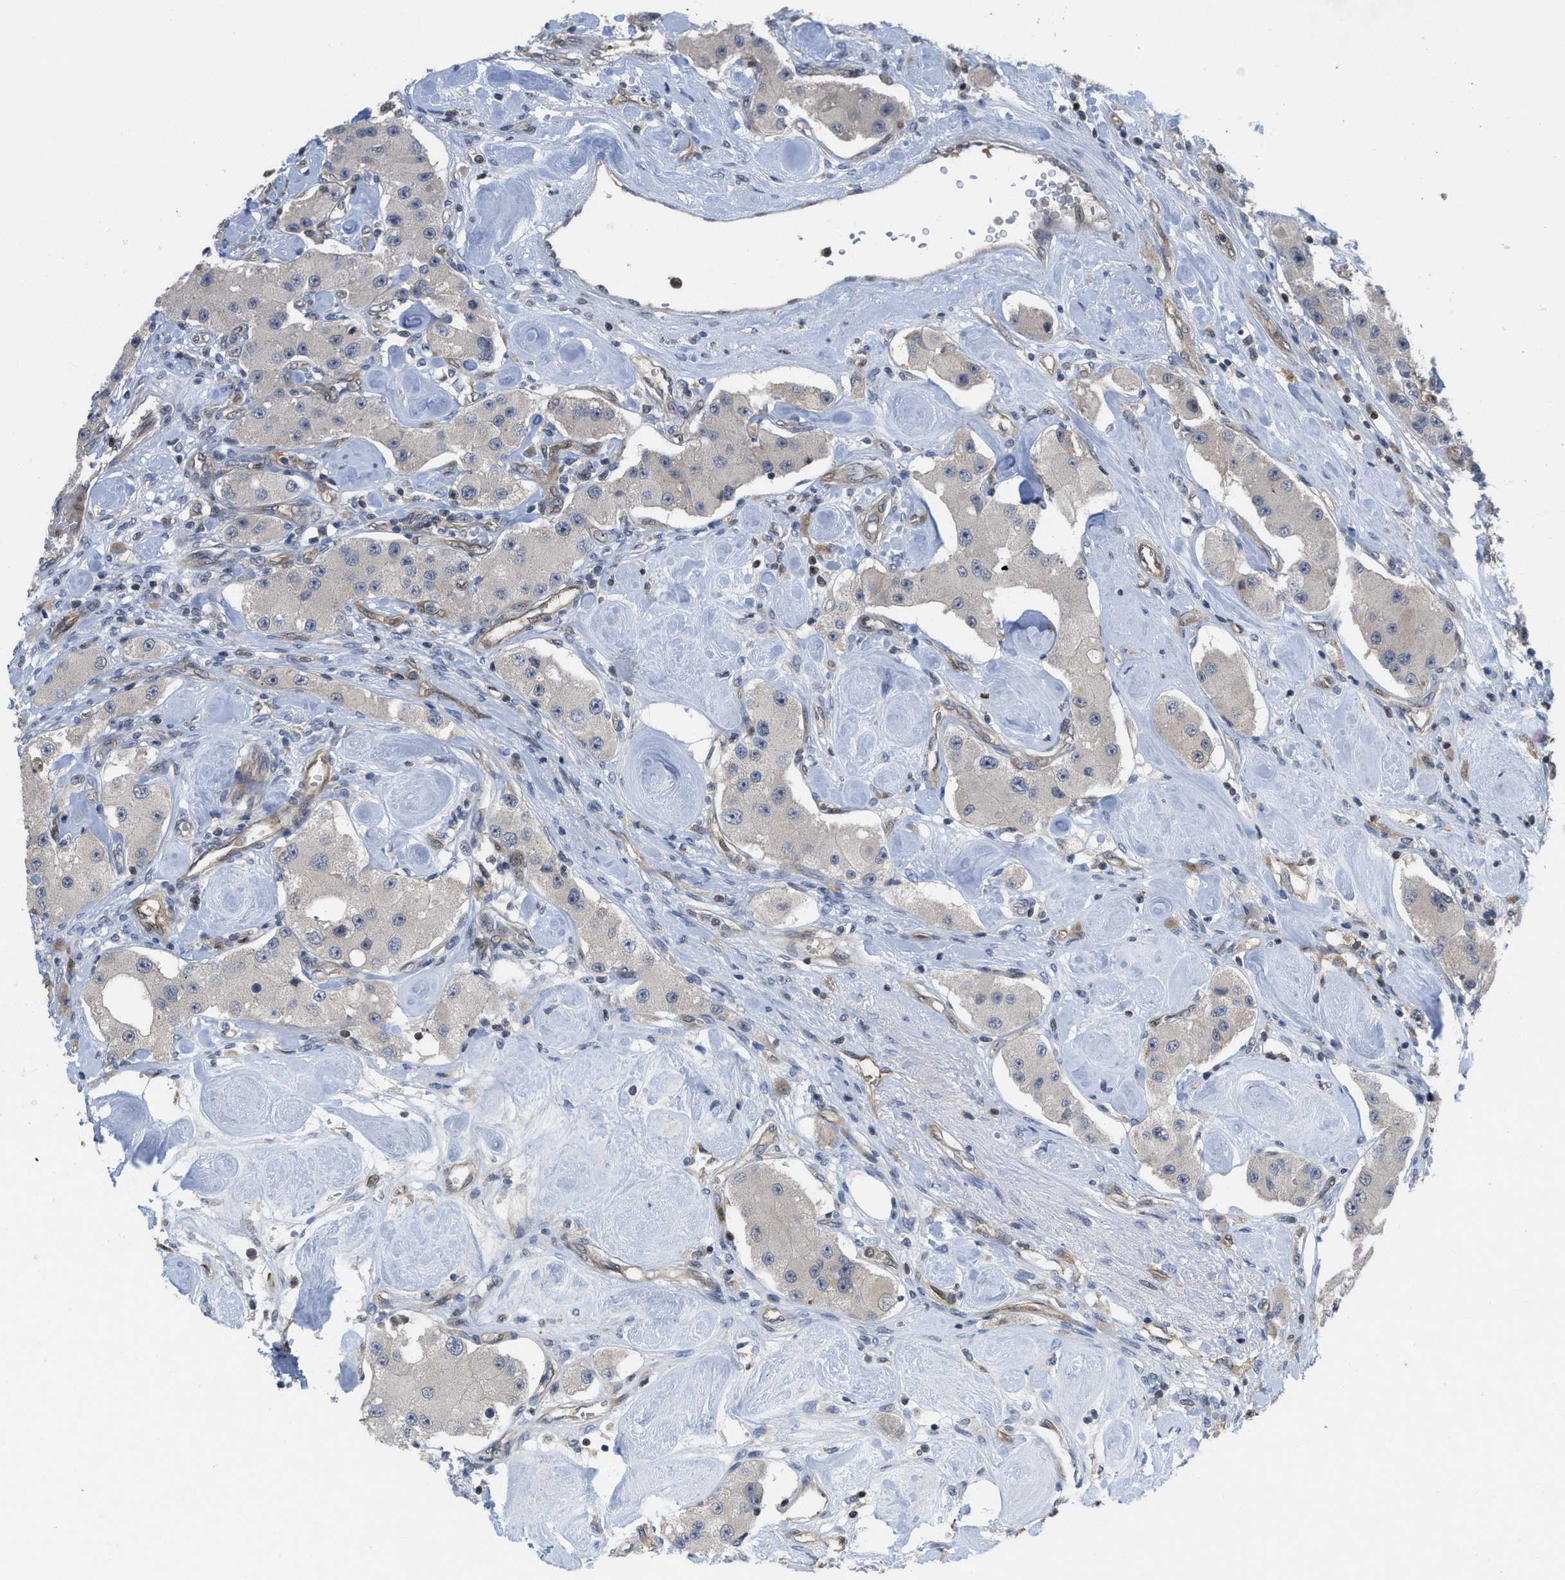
{"staining": {"intensity": "negative", "quantity": "none", "location": "none"}, "tissue": "carcinoid", "cell_type": "Tumor cells", "image_type": "cancer", "snomed": [{"axis": "morphology", "description": "Carcinoid, malignant, NOS"}, {"axis": "topography", "description": "Pancreas"}], "caption": "IHC micrograph of carcinoid (malignant) stained for a protein (brown), which exhibits no expression in tumor cells.", "gene": "LDAF1", "patient": {"sex": "male", "age": 41}}